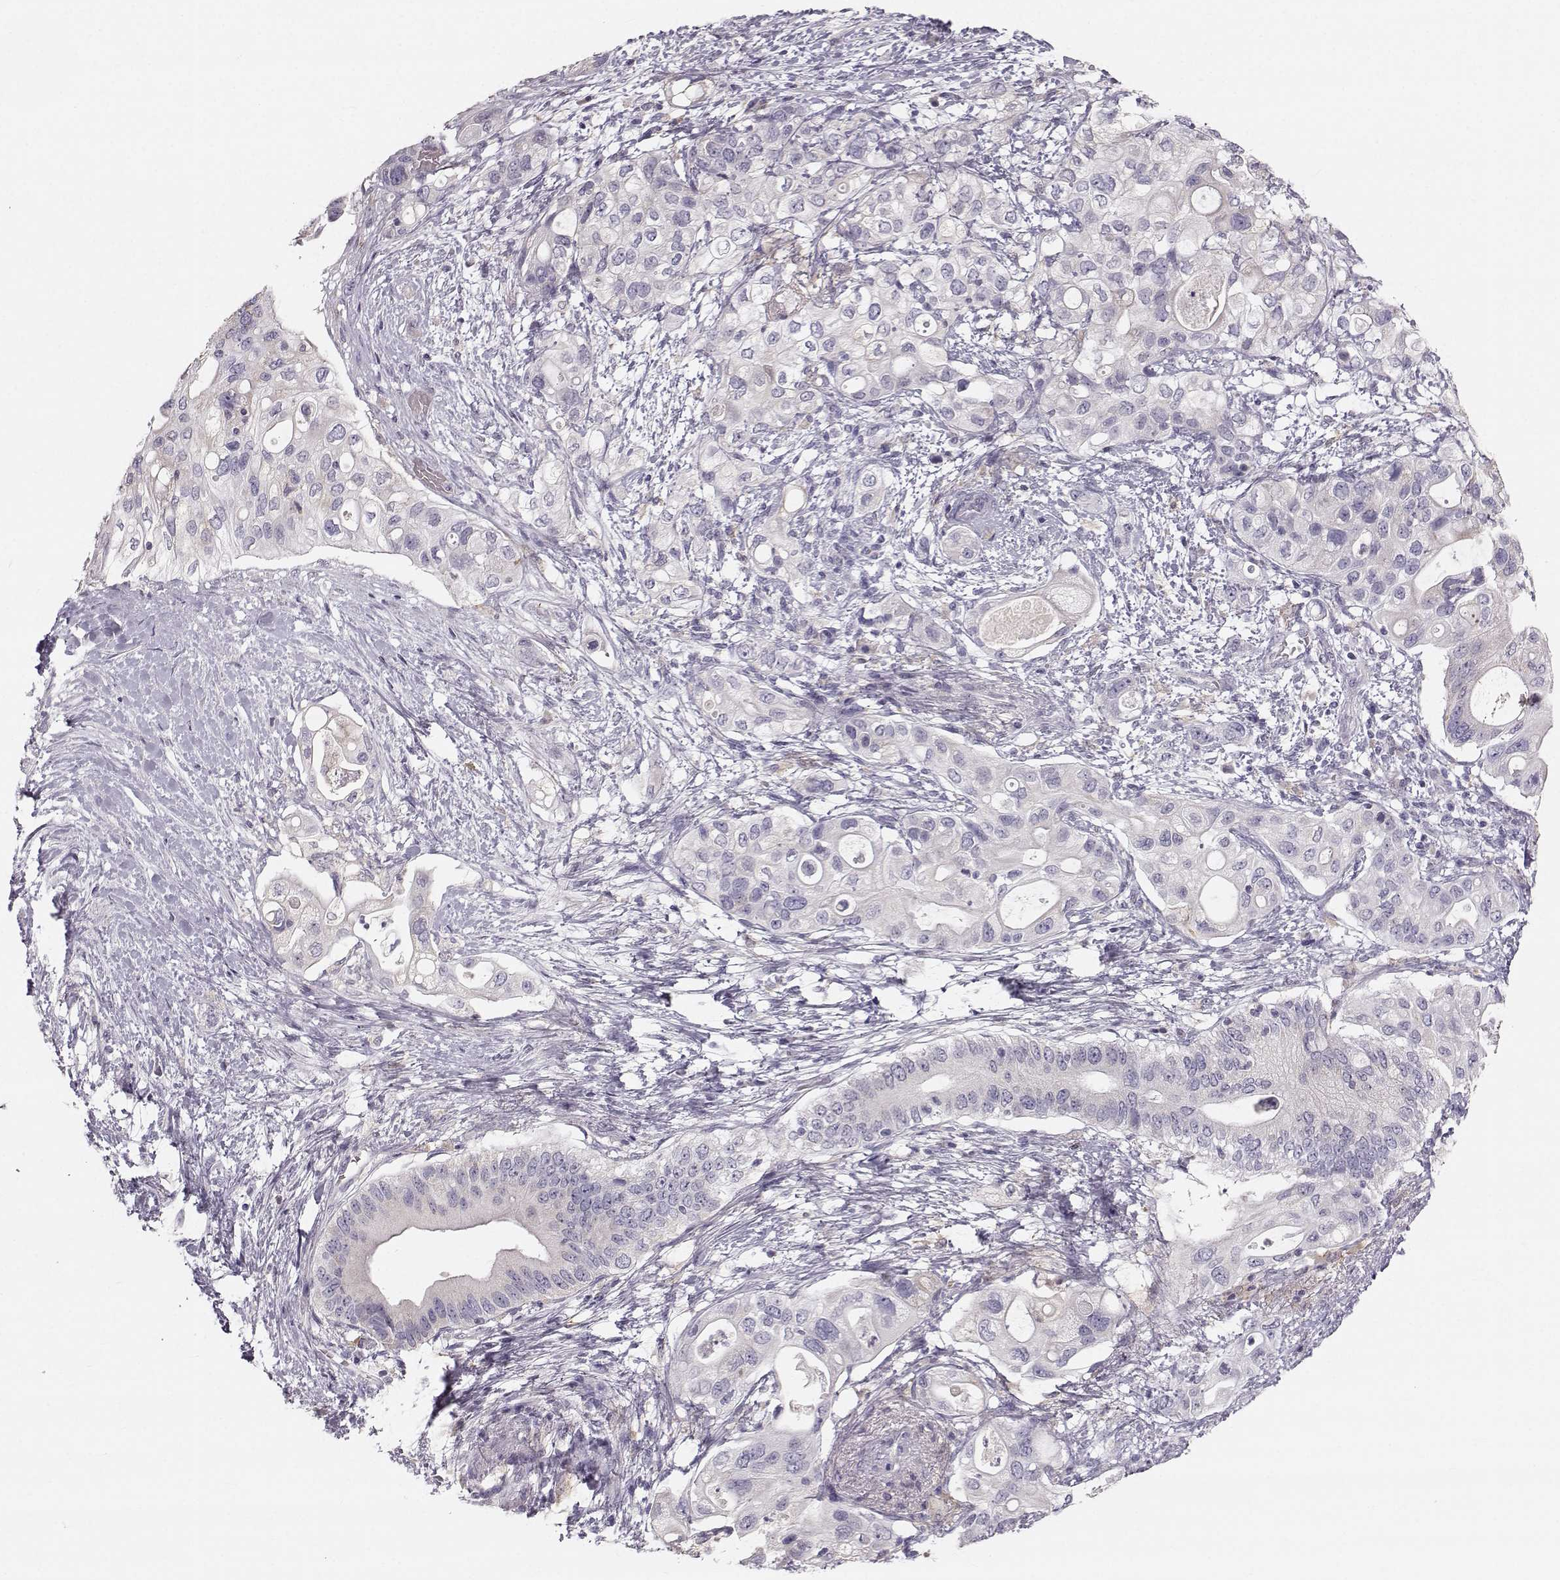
{"staining": {"intensity": "negative", "quantity": "none", "location": "none"}, "tissue": "pancreatic cancer", "cell_type": "Tumor cells", "image_type": "cancer", "snomed": [{"axis": "morphology", "description": "Adenocarcinoma, NOS"}, {"axis": "topography", "description": "Pancreas"}], "caption": "The histopathology image shows no staining of tumor cells in pancreatic cancer (adenocarcinoma).", "gene": "RUNDC3A", "patient": {"sex": "female", "age": 72}}